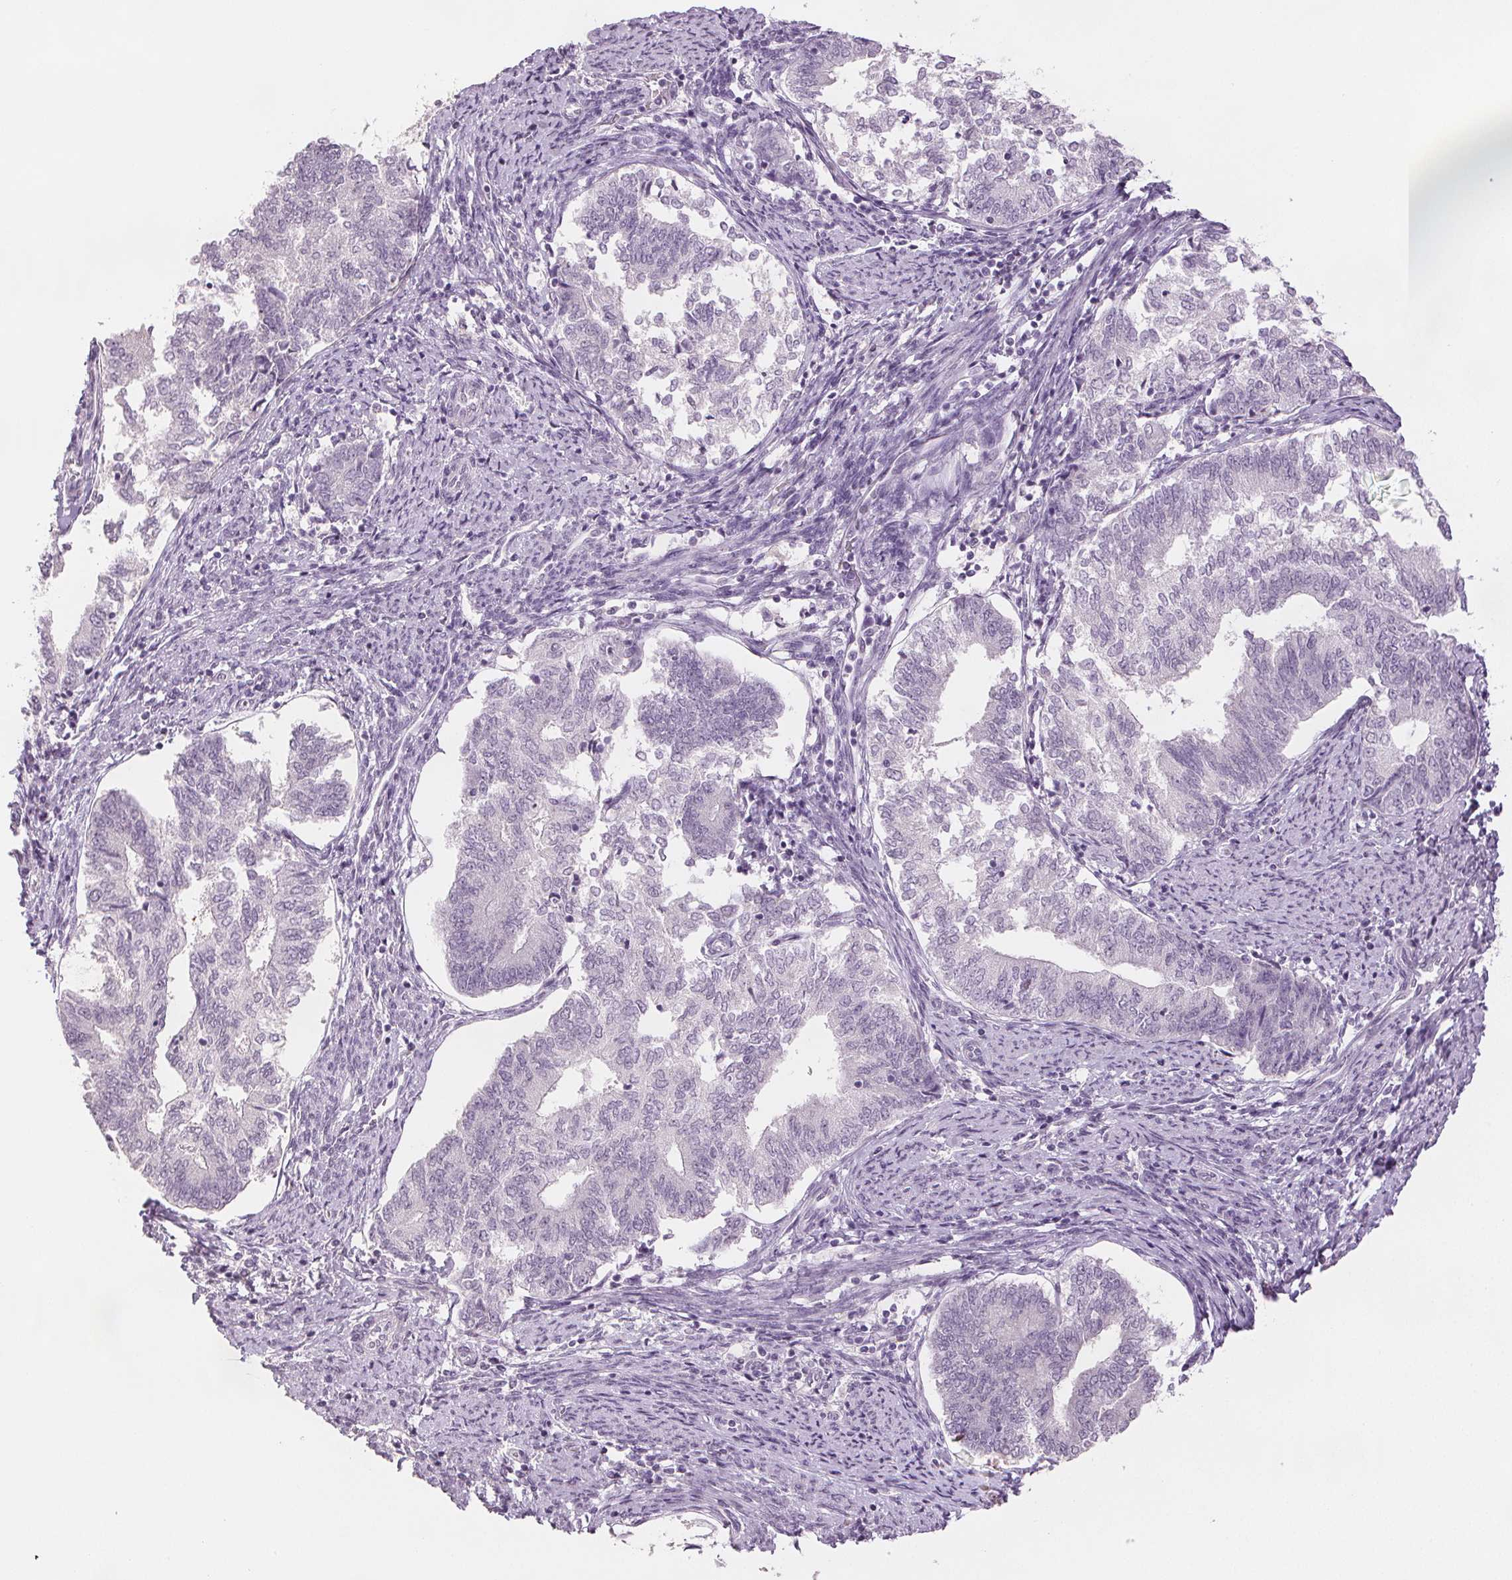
{"staining": {"intensity": "negative", "quantity": "none", "location": "none"}, "tissue": "endometrial cancer", "cell_type": "Tumor cells", "image_type": "cancer", "snomed": [{"axis": "morphology", "description": "Adenocarcinoma, NOS"}, {"axis": "topography", "description": "Endometrium"}], "caption": "Tumor cells are negative for brown protein staining in adenocarcinoma (endometrial).", "gene": "SCGN", "patient": {"sex": "female", "age": 65}}